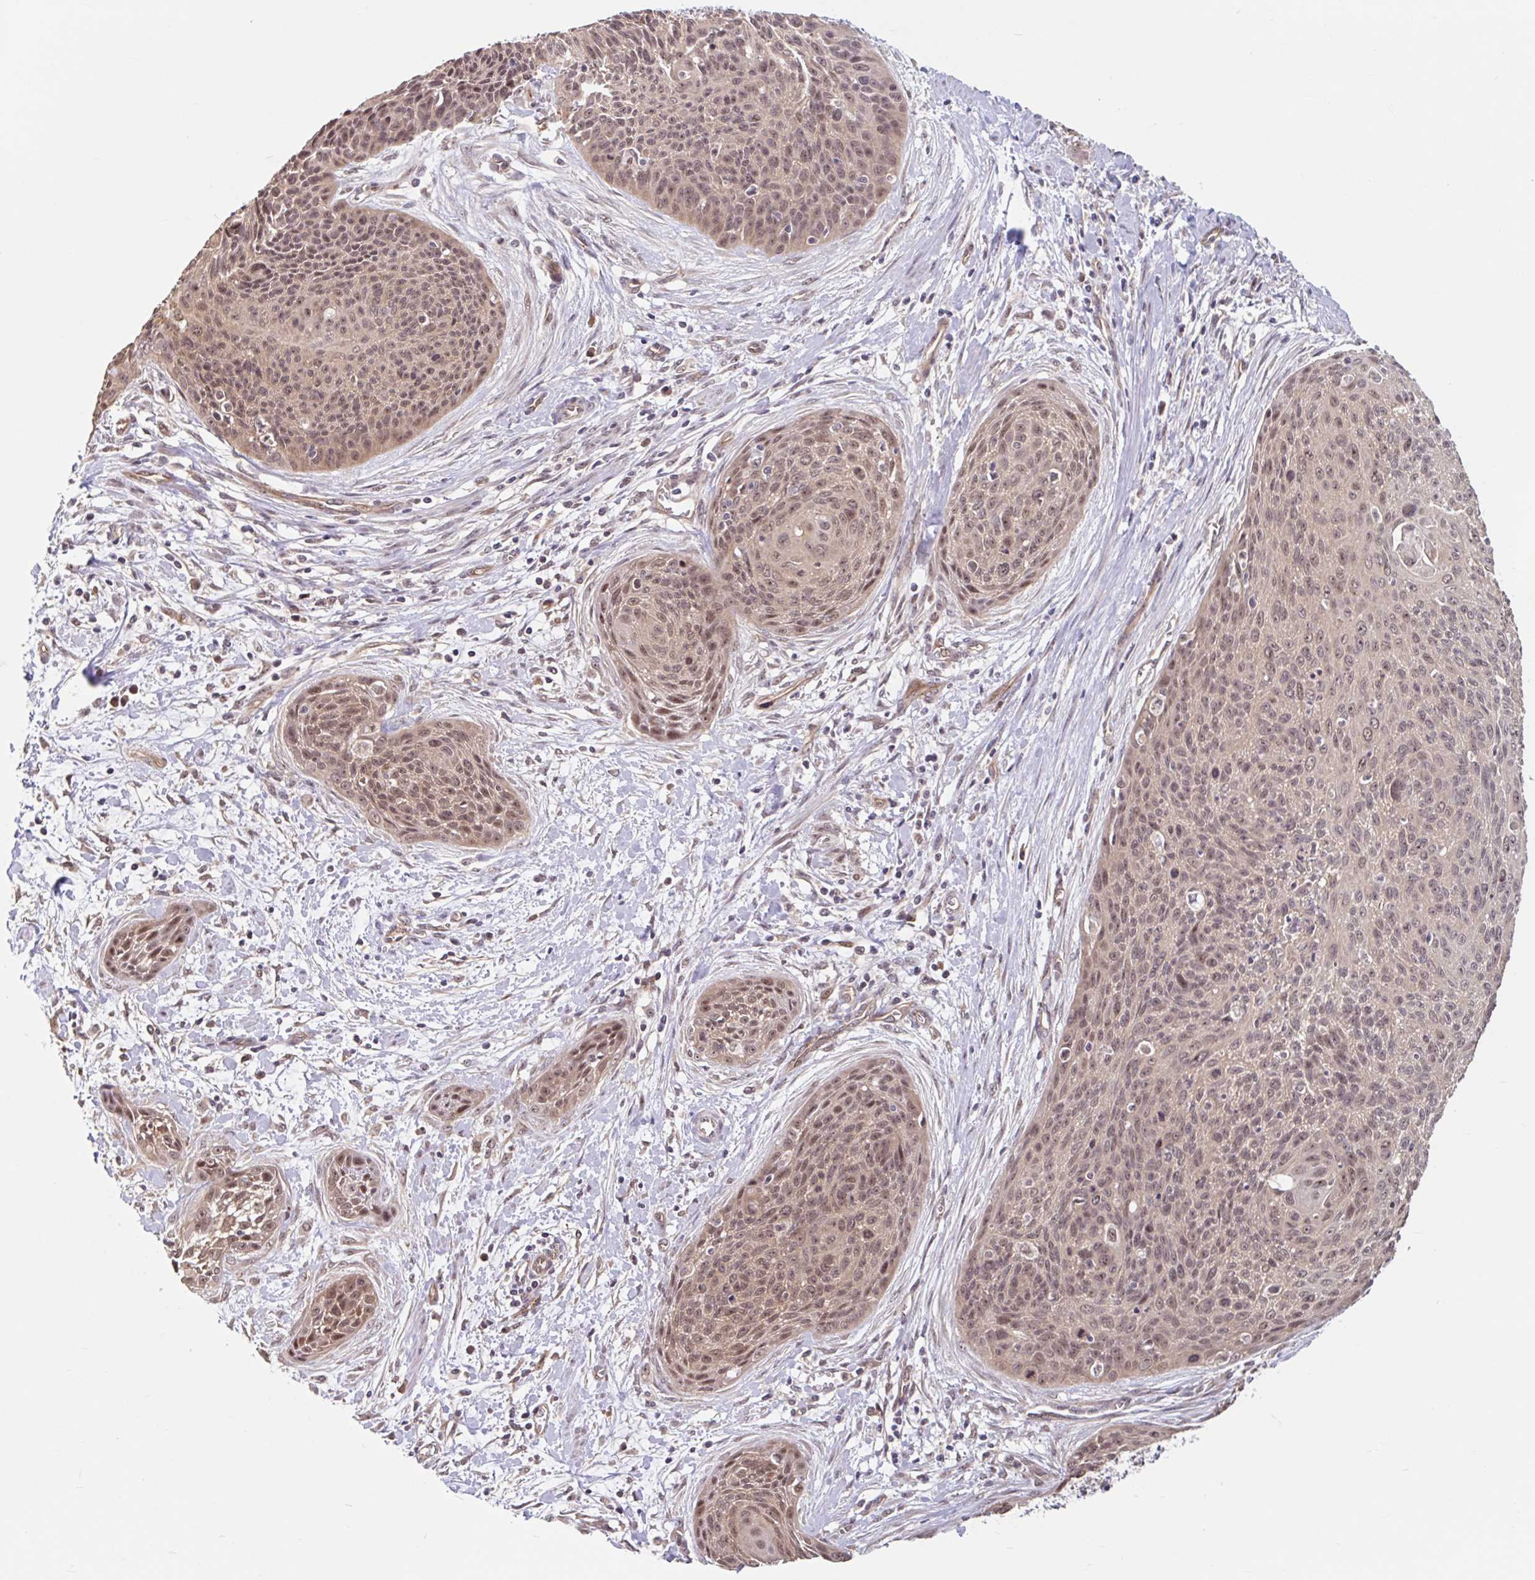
{"staining": {"intensity": "weak", "quantity": ">75%", "location": "nuclear"}, "tissue": "cervical cancer", "cell_type": "Tumor cells", "image_type": "cancer", "snomed": [{"axis": "morphology", "description": "Squamous cell carcinoma, NOS"}, {"axis": "topography", "description": "Cervix"}], "caption": "Protein expression analysis of cervical cancer displays weak nuclear positivity in approximately >75% of tumor cells.", "gene": "STYXL1", "patient": {"sex": "female", "age": 55}}